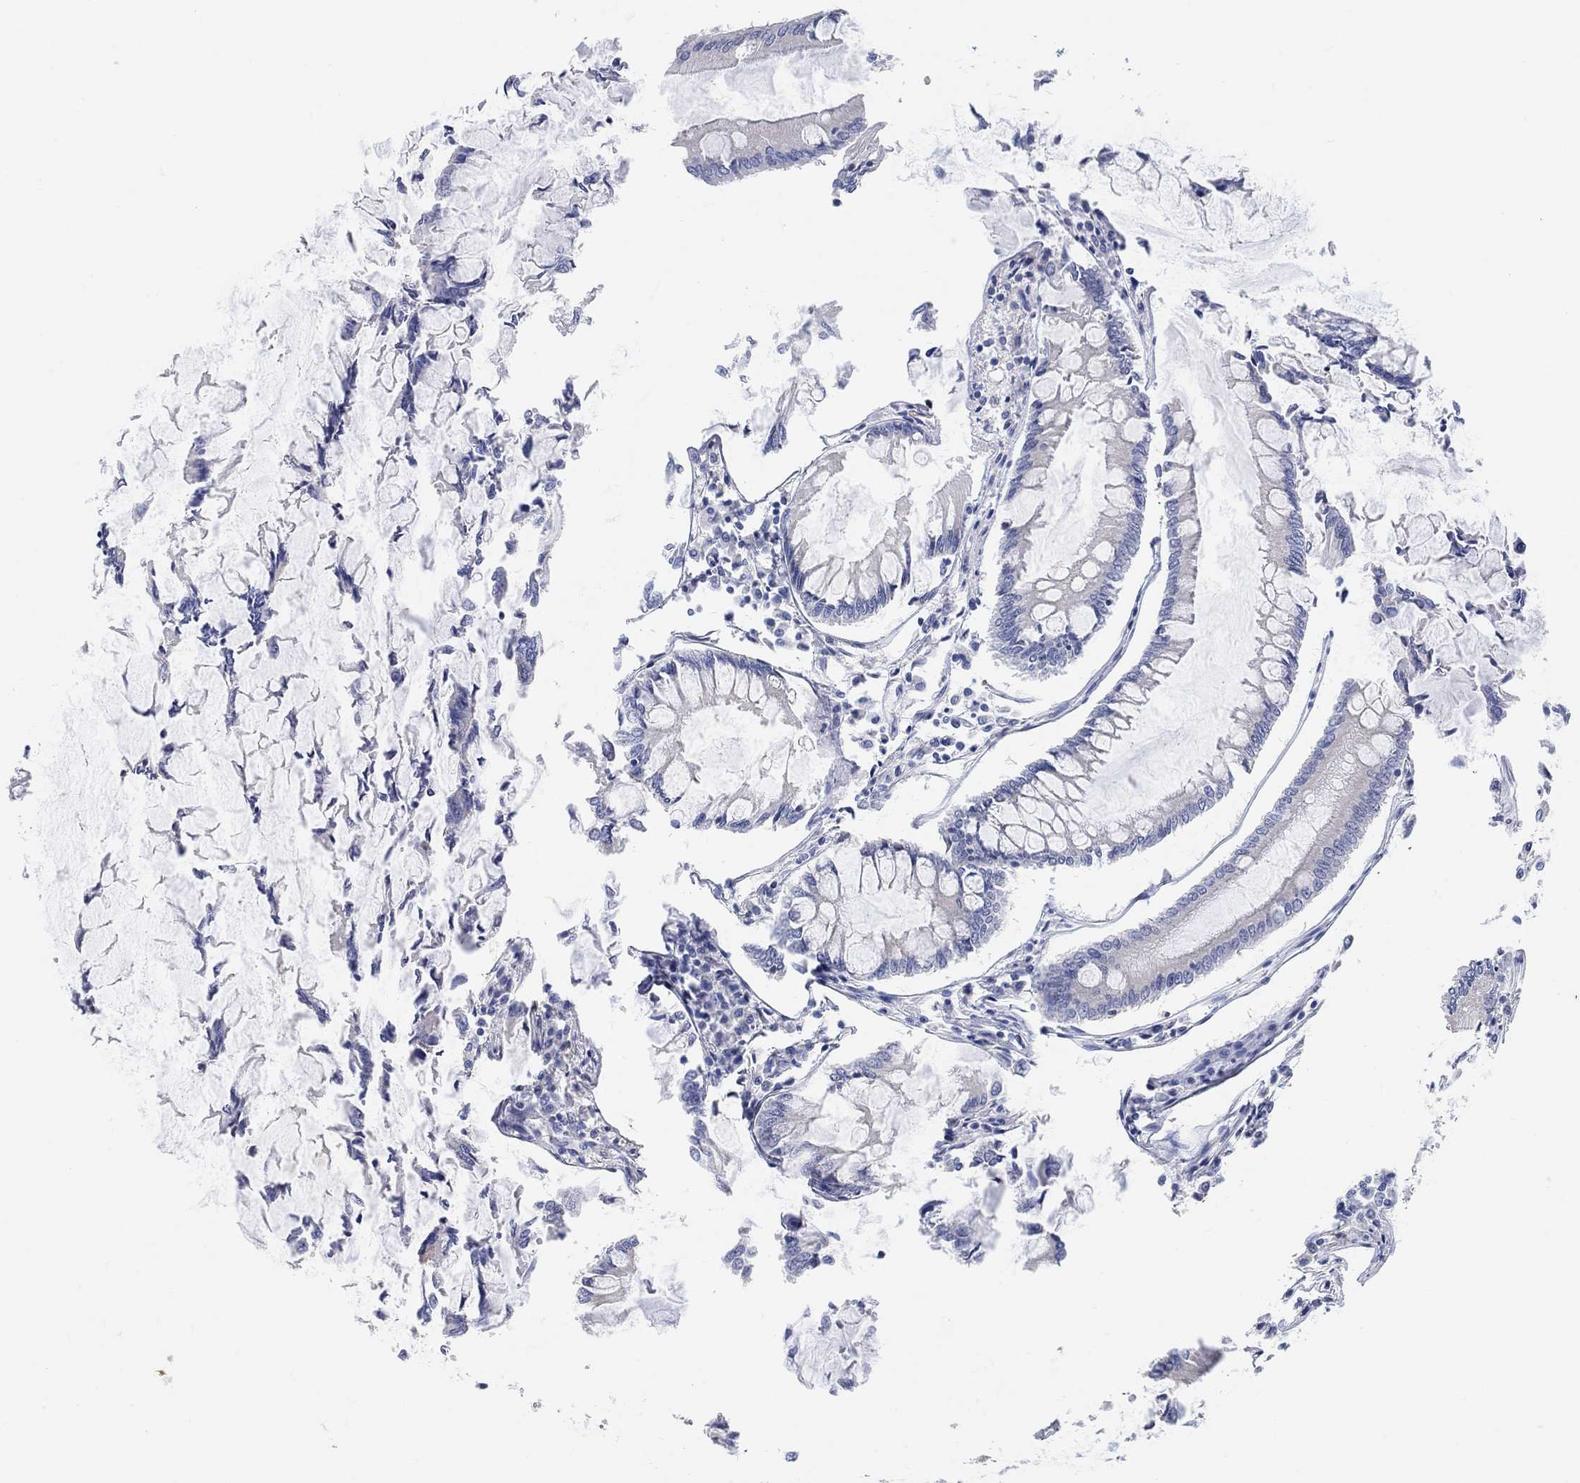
{"staining": {"intensity": "negative", "quantity": "none", "location": "none"}, "tissue": "colorectal cancer", "cell_type": "Tumor cells", "image_type": "cancer", "snomed": [{"axis": "morphology", "description": "Adenocarcinoma, NOS"}, {"axis": "topography", "description": "Colon"}], "caption": "High magnification brightfield microscopy of colorectal cancer stained with DAB (3,3'-diaminobenzidine) (brown) and counterstained with hematoxylin (blue): tumor cells show no significant positivity. (Stains: DAB (3,3'-diaminobenzidine) immunohistochemistry with hematoxylin counter stain, Microscopy: brightfield microscopy at high magnification).", "gene": "NLRP14", "patient": {"sex": "female", "age": 65}}